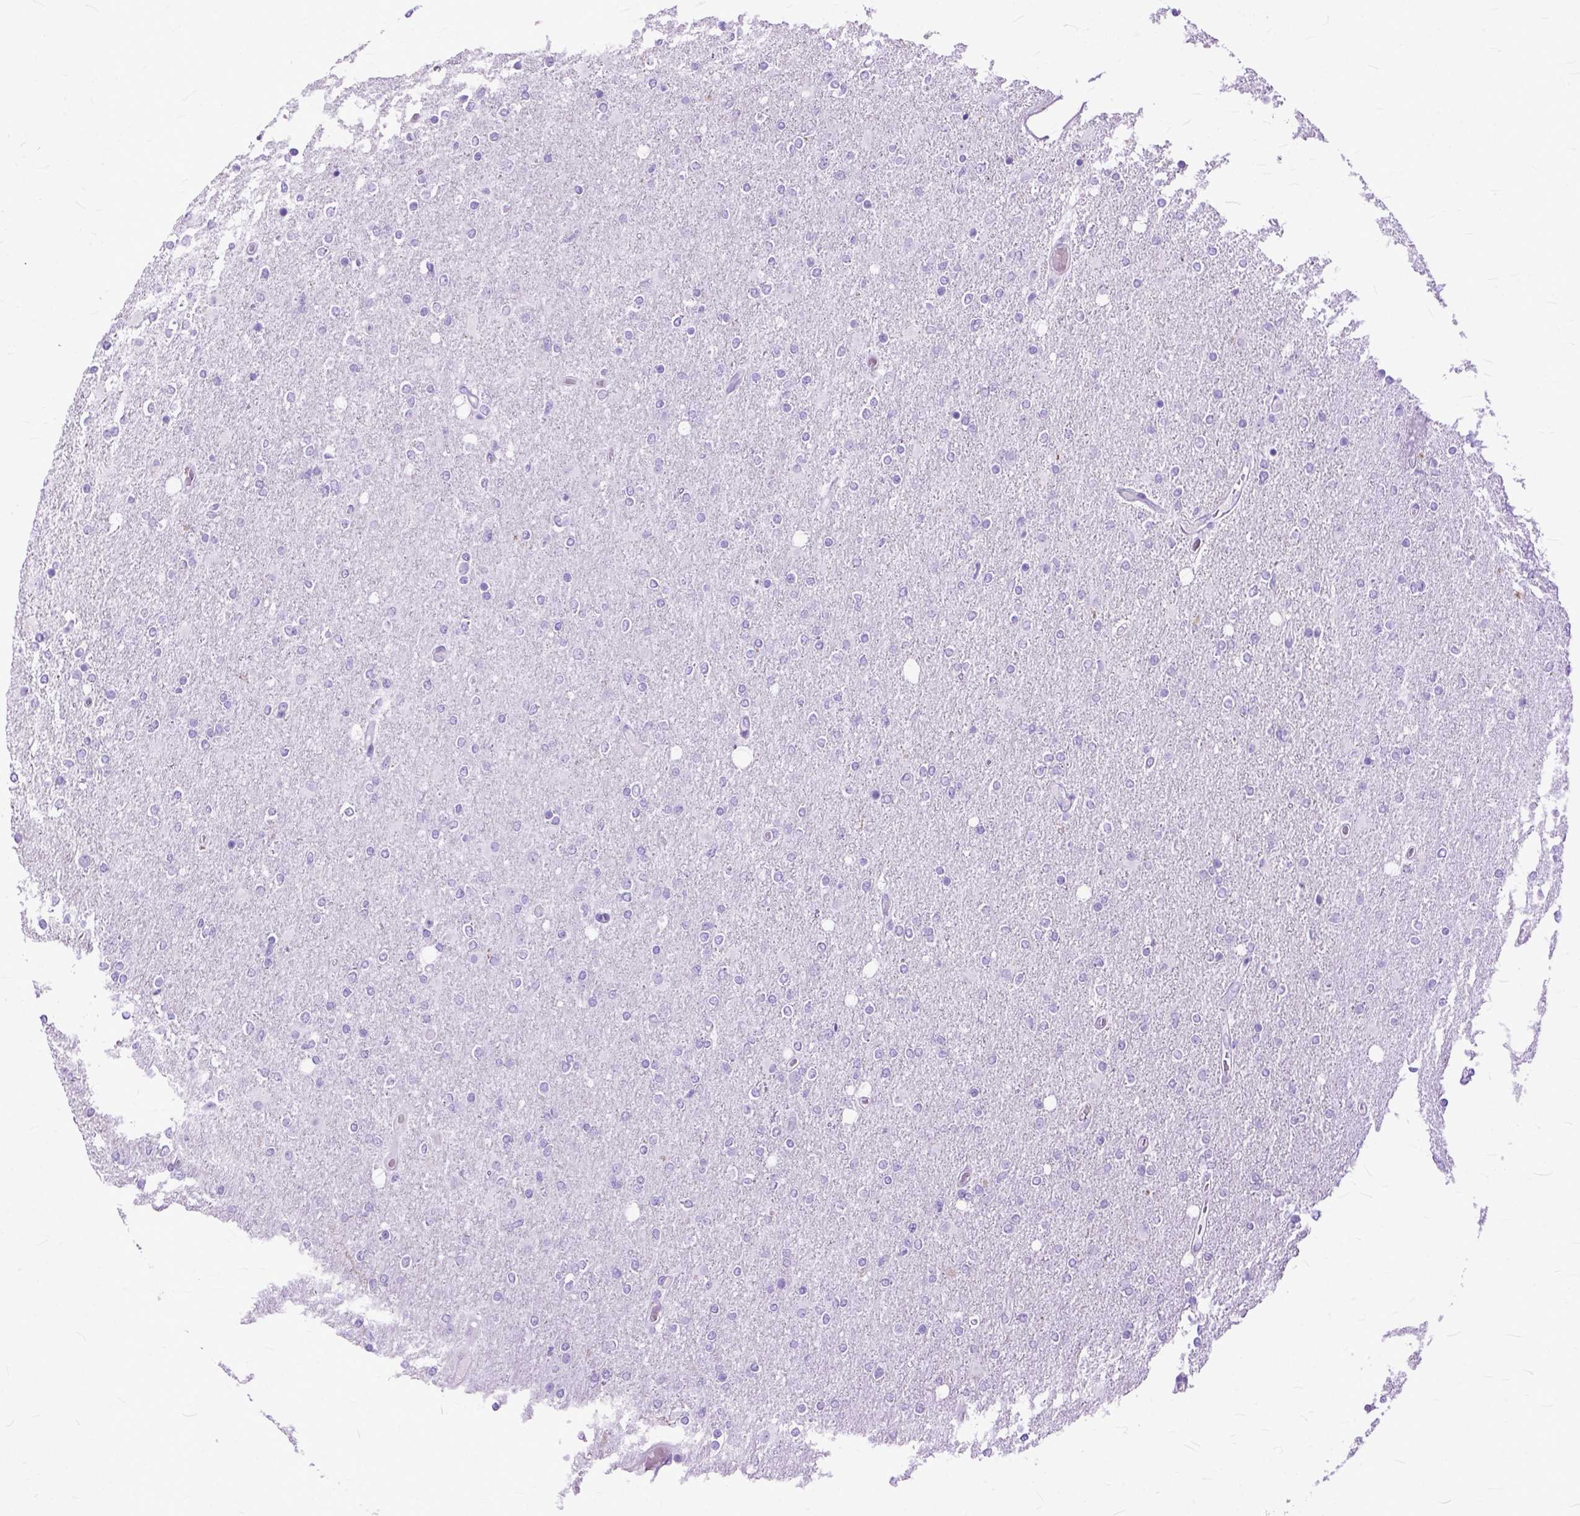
{"staining": {"intensity": "negative", "quantity": "none", "location": "none"}, "tissue": "glioma", "cell_type": "Tumor cells", "image_type": "cancer", "snomed": [{"axis": "morphology", "description": "Glioma, malignant, High grade"}, {"axis": "topography", "description": "Cerebral cortex"}], "caption": "An immunohistochemistry photomicrograph of glioma is shown. There is no staining in tumor cells of glioma.", "gene": "GNGT1", "patient": {"sex": "male", "age": 70}}